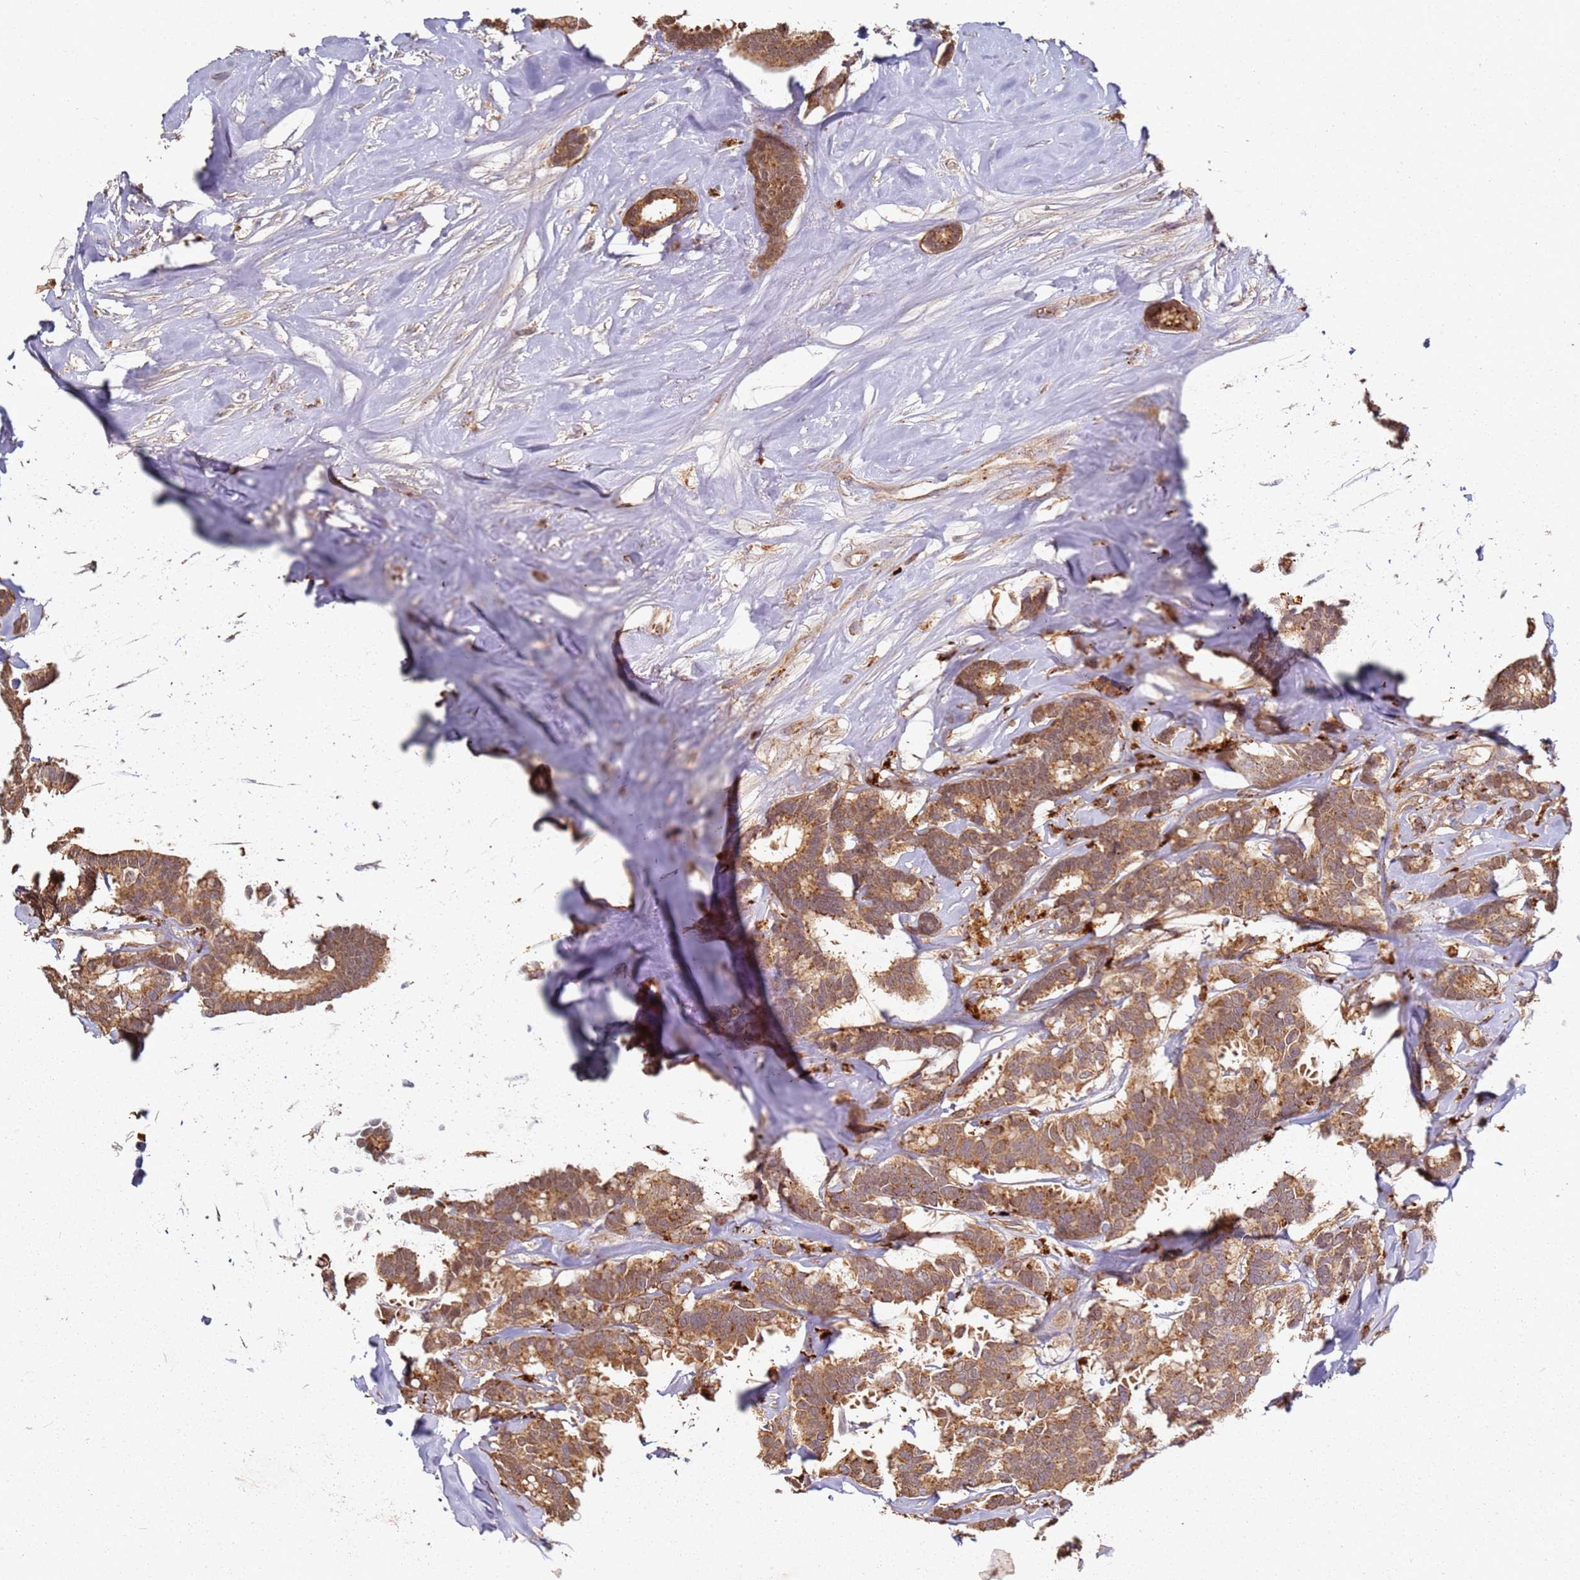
{"staining": {"intensity": "moderate", "quantity": ">75%", "location": "cytoplasmic/membranous"}, "tissue": "breast cancer", "cell_type": "Tumor cells", "image_type": "cancer", "snomed": [{"axis": "morphology", "description": "Duct carcinoma"}, {"axis": "topography", "description": "Breast"}], "caption": "Intraductal carcinoma (breast) stained with IHC demonstrates moderate cytoplasmic/membranous positivity in about >75% of tumor cells.", "gene": "SCGB2B2", "patient": {"sex": "female", "age": 87}}